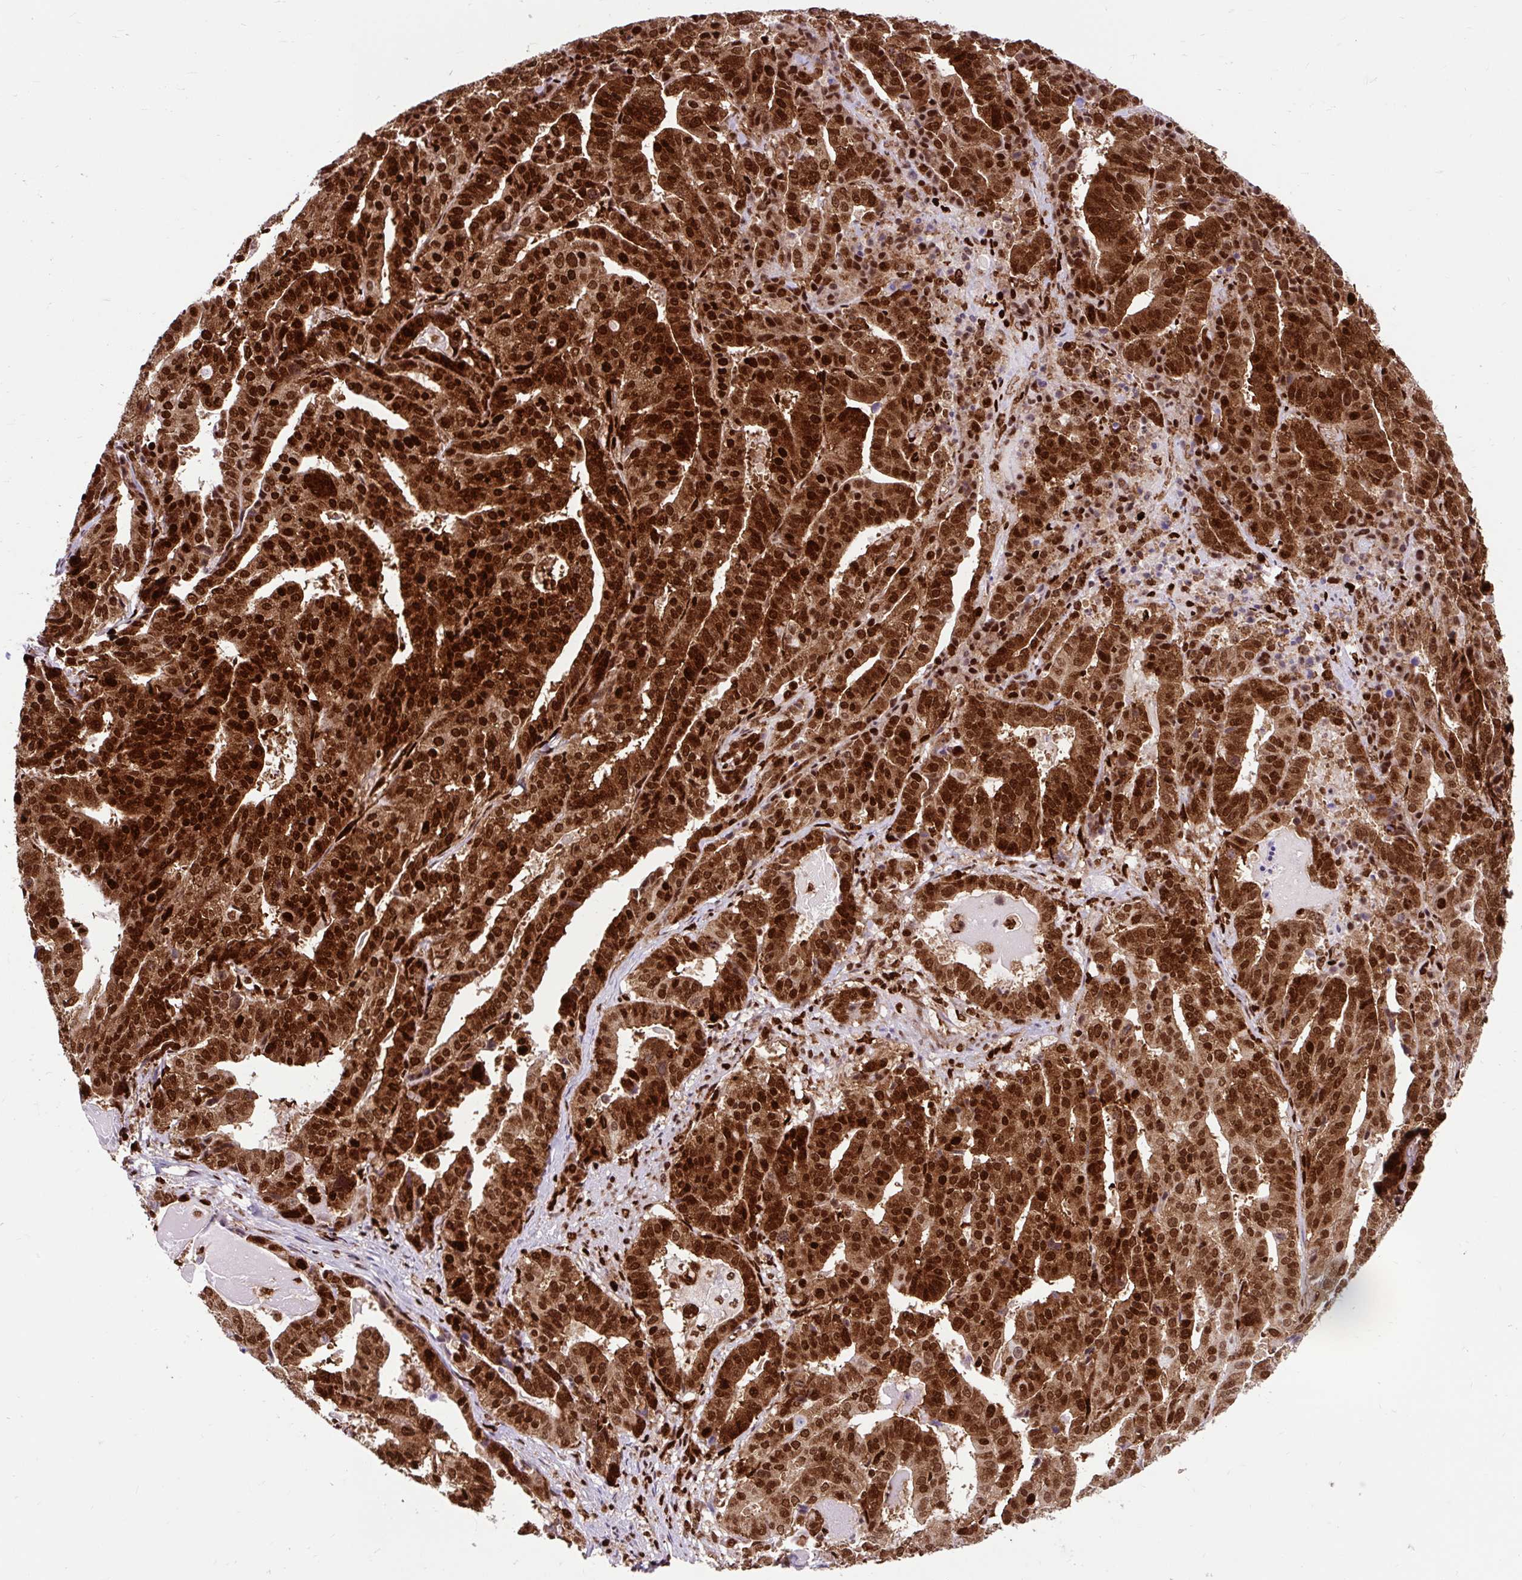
{"staining": {"intensity": "strong", "quantity": ">75%", "location": "cytoplasmic/membranous,nuclear"}, "tissue": "stomach cancer", "cell_type": "Tumor cells", "image_type": "cancer", "snomed": [{"axis": "morphology", "description": "Adenocarcinoma, NOS"}, {"axis": "topography", "description": "Stomach"}], "caption": "Human stomach adenocarcinoma stained with a brown dye exhibits strong cytoplasmic/membranous and nuclear positive expression in approximately >75% of tumor cells.", "gene": "FUS", "patient": {"sex": "male", "age": 48}}